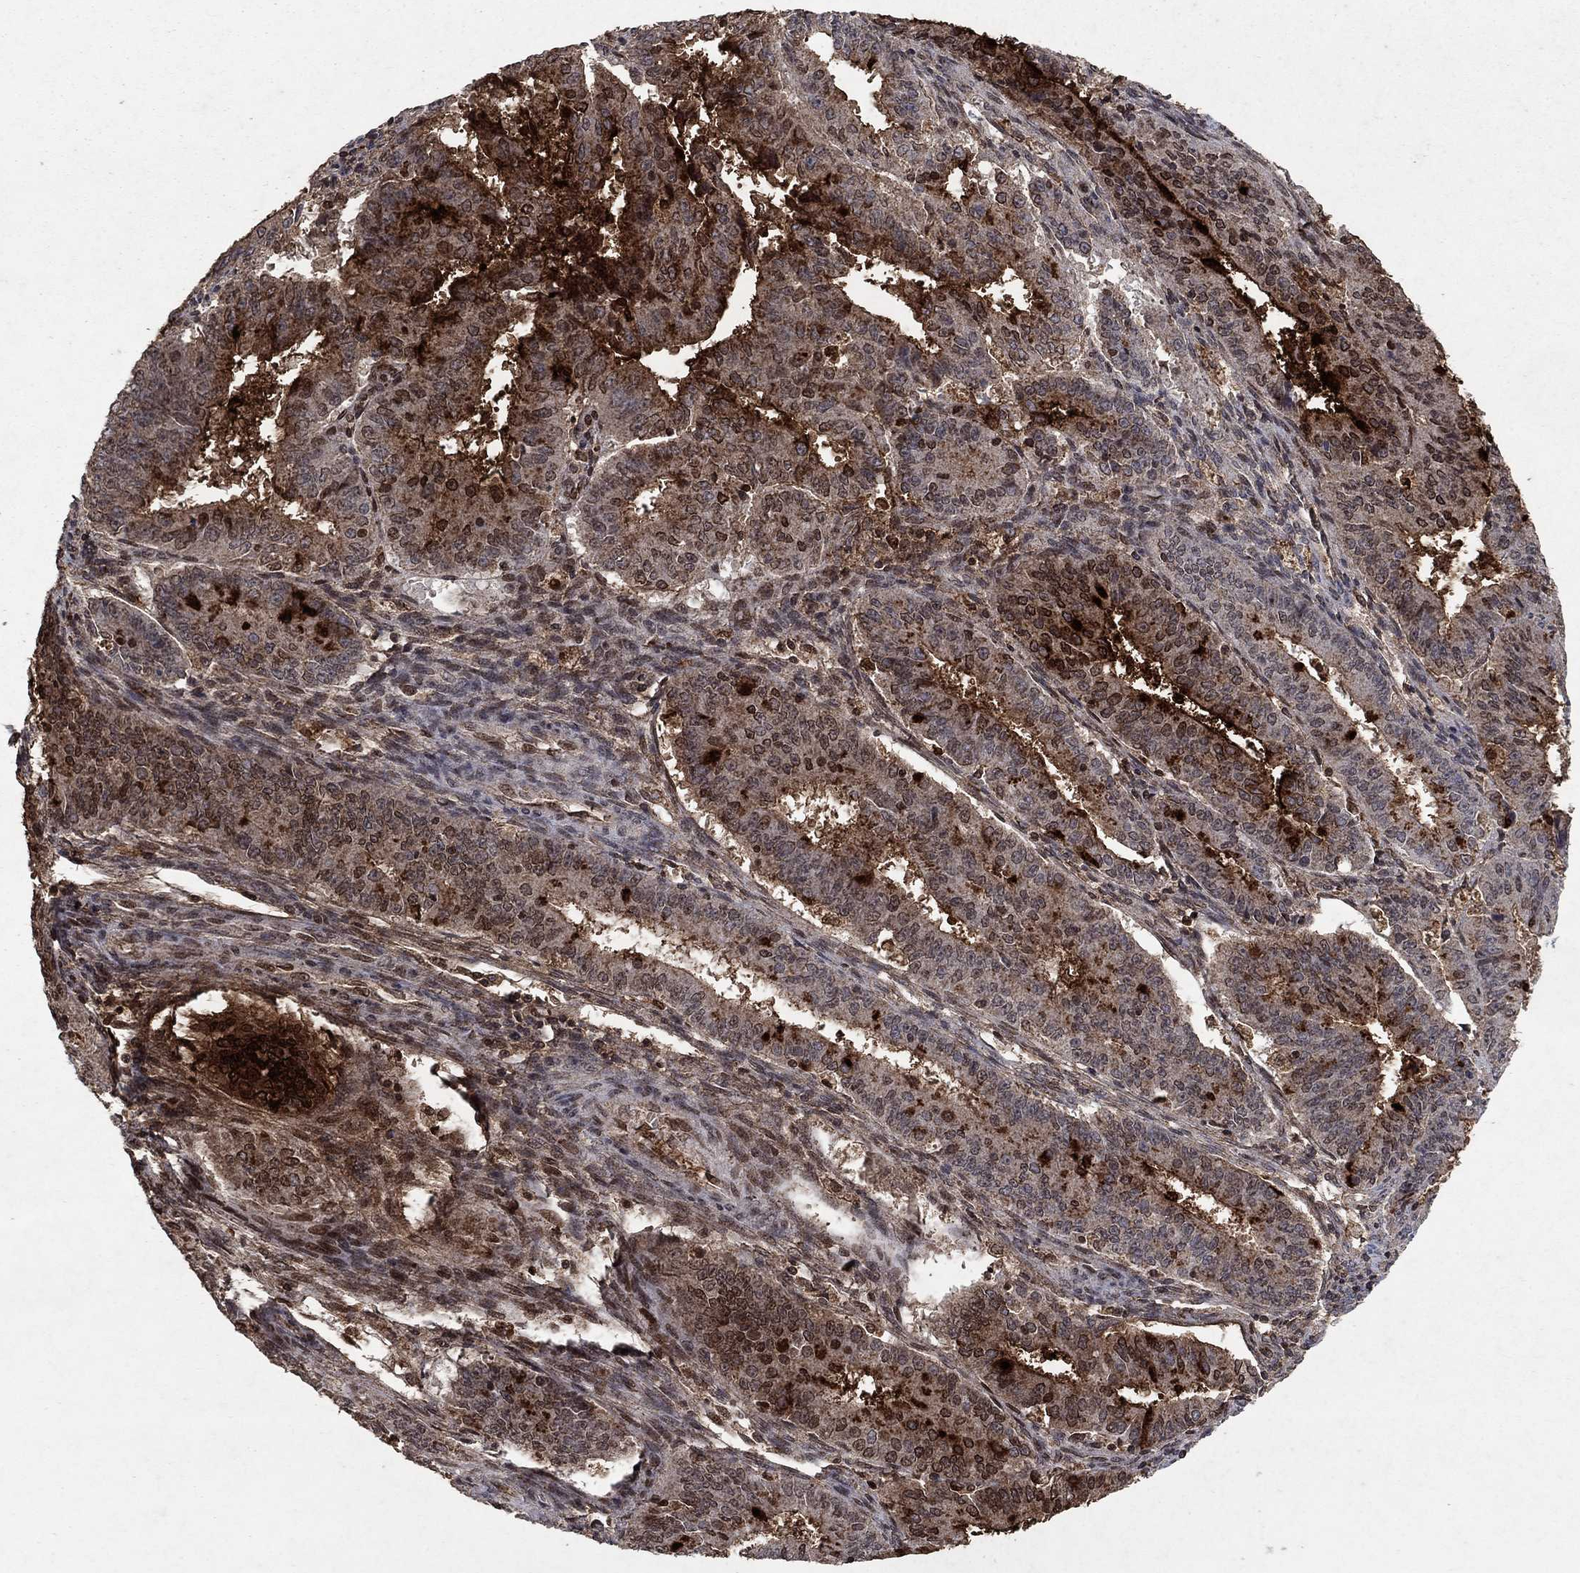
{"staining": {"intensity": "strong", "quantity": "25%-75%", "location": "cytoplasmic/membranous,nuclear"}, "tissue": "ovarian cancer", "cell_type": "Tumor cells", "image_type": "cancer", "snomed": [{"axis": "morphology", "description": "Carcinoma, endometroid"}, {"axis": "topography", "description": "Ovary"}], "caption": "Protein expression analysis of human ovarian endometroid carcinoma reveals strong cytoplasmic/membranous and nuclear staining in about 25%-75% of tumor cells.", "gene": "CD24", "patient": {"sex": "female", "age": 42}}